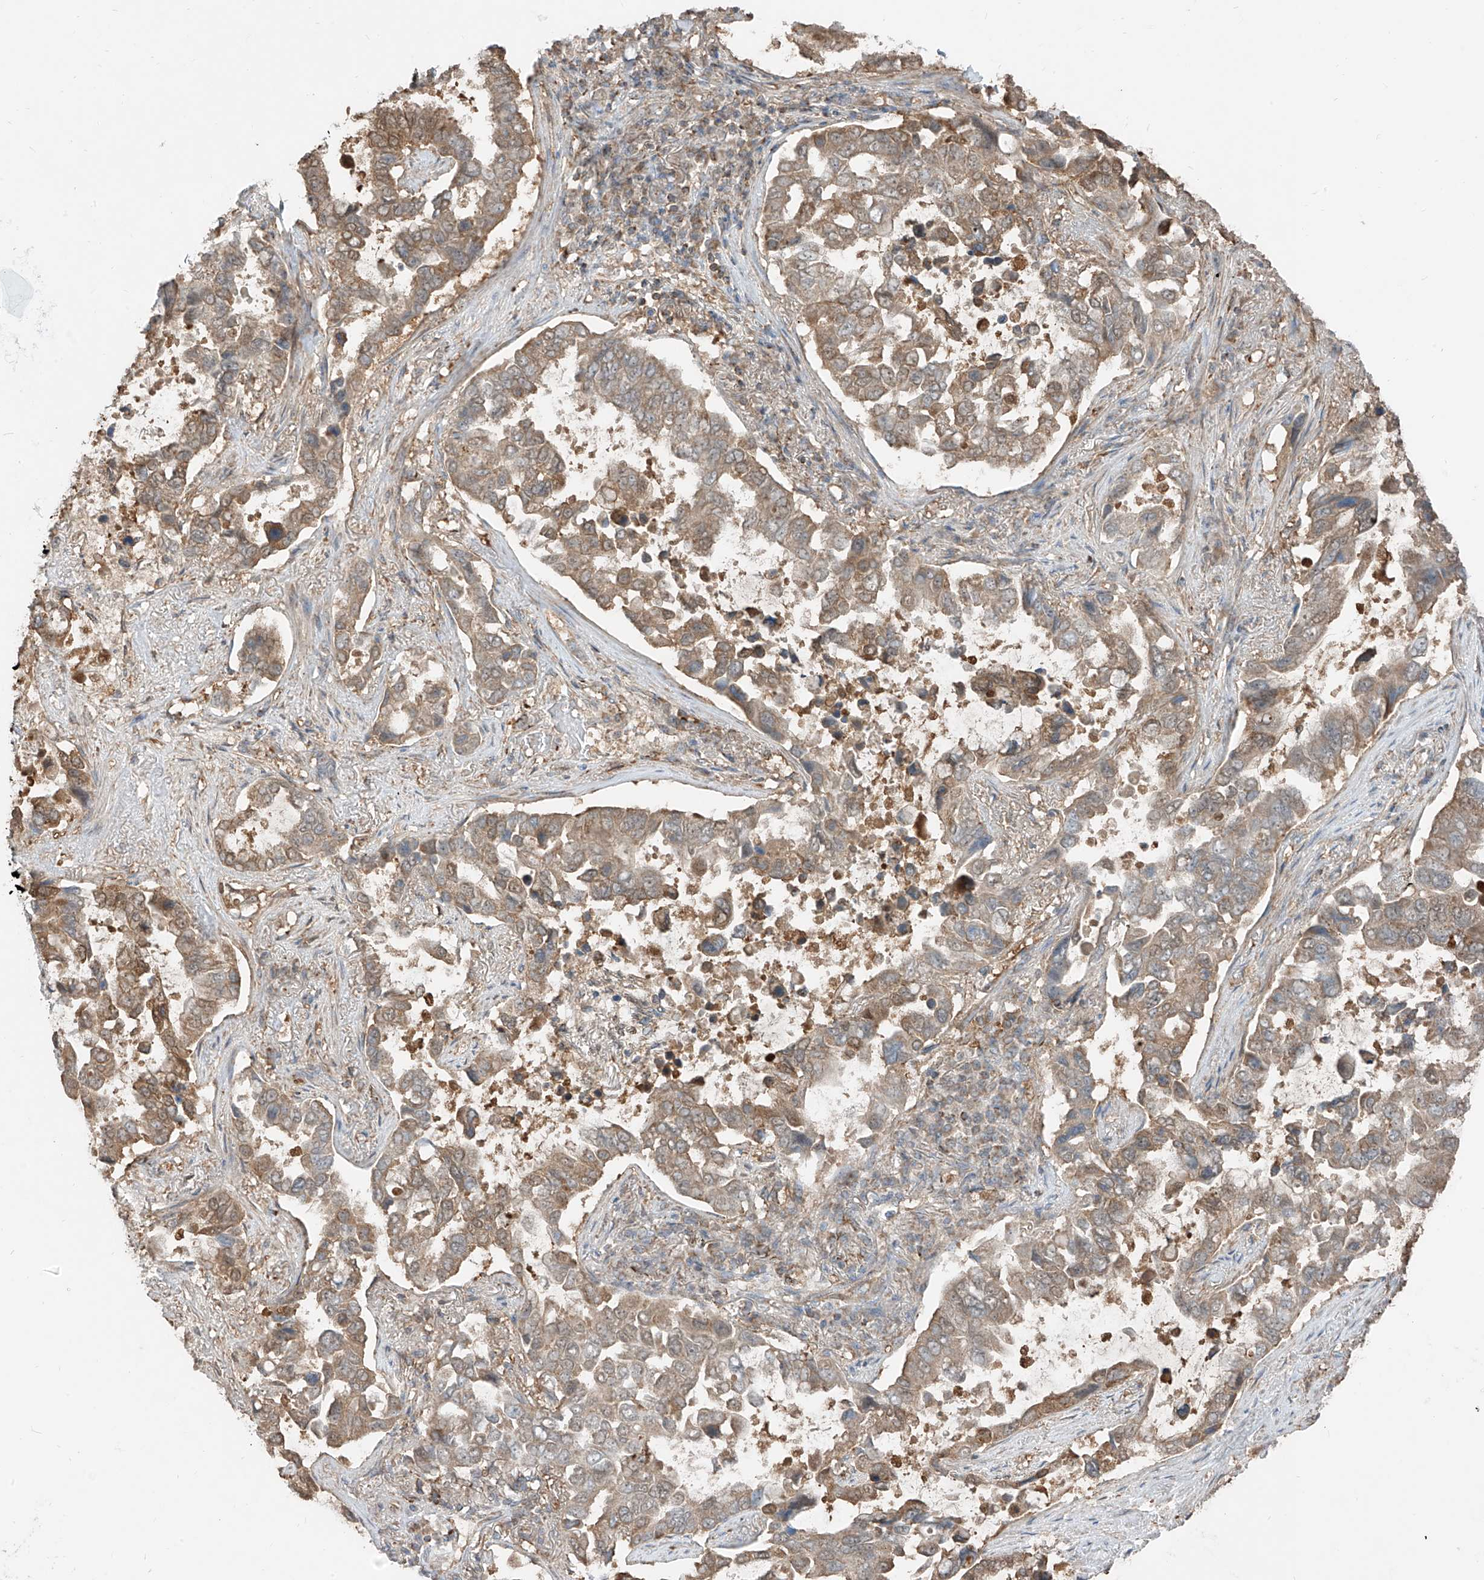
{"staining": {"intensity": "moderate", "quantity": "25%-75%", "location": "cytoplasmic/membranous"}, "tissue": "lung cancer", "cell_type": "Tumor cells", "image_type": "cancer", "snomed": [{"axis": "morphology", "description": "Squamous cell carcinoma, NOS"}, {"axis": "topography", "description": "Lung"}], "caption": "Protein staining of lung cancer (squamous cell carcinoma) tissue shows moderate cytoplasmic/membranous staining in about 25%-75% of tumor cells.", "gene": "ETHE1", "patient": {"sex": "male", "age": 66}}